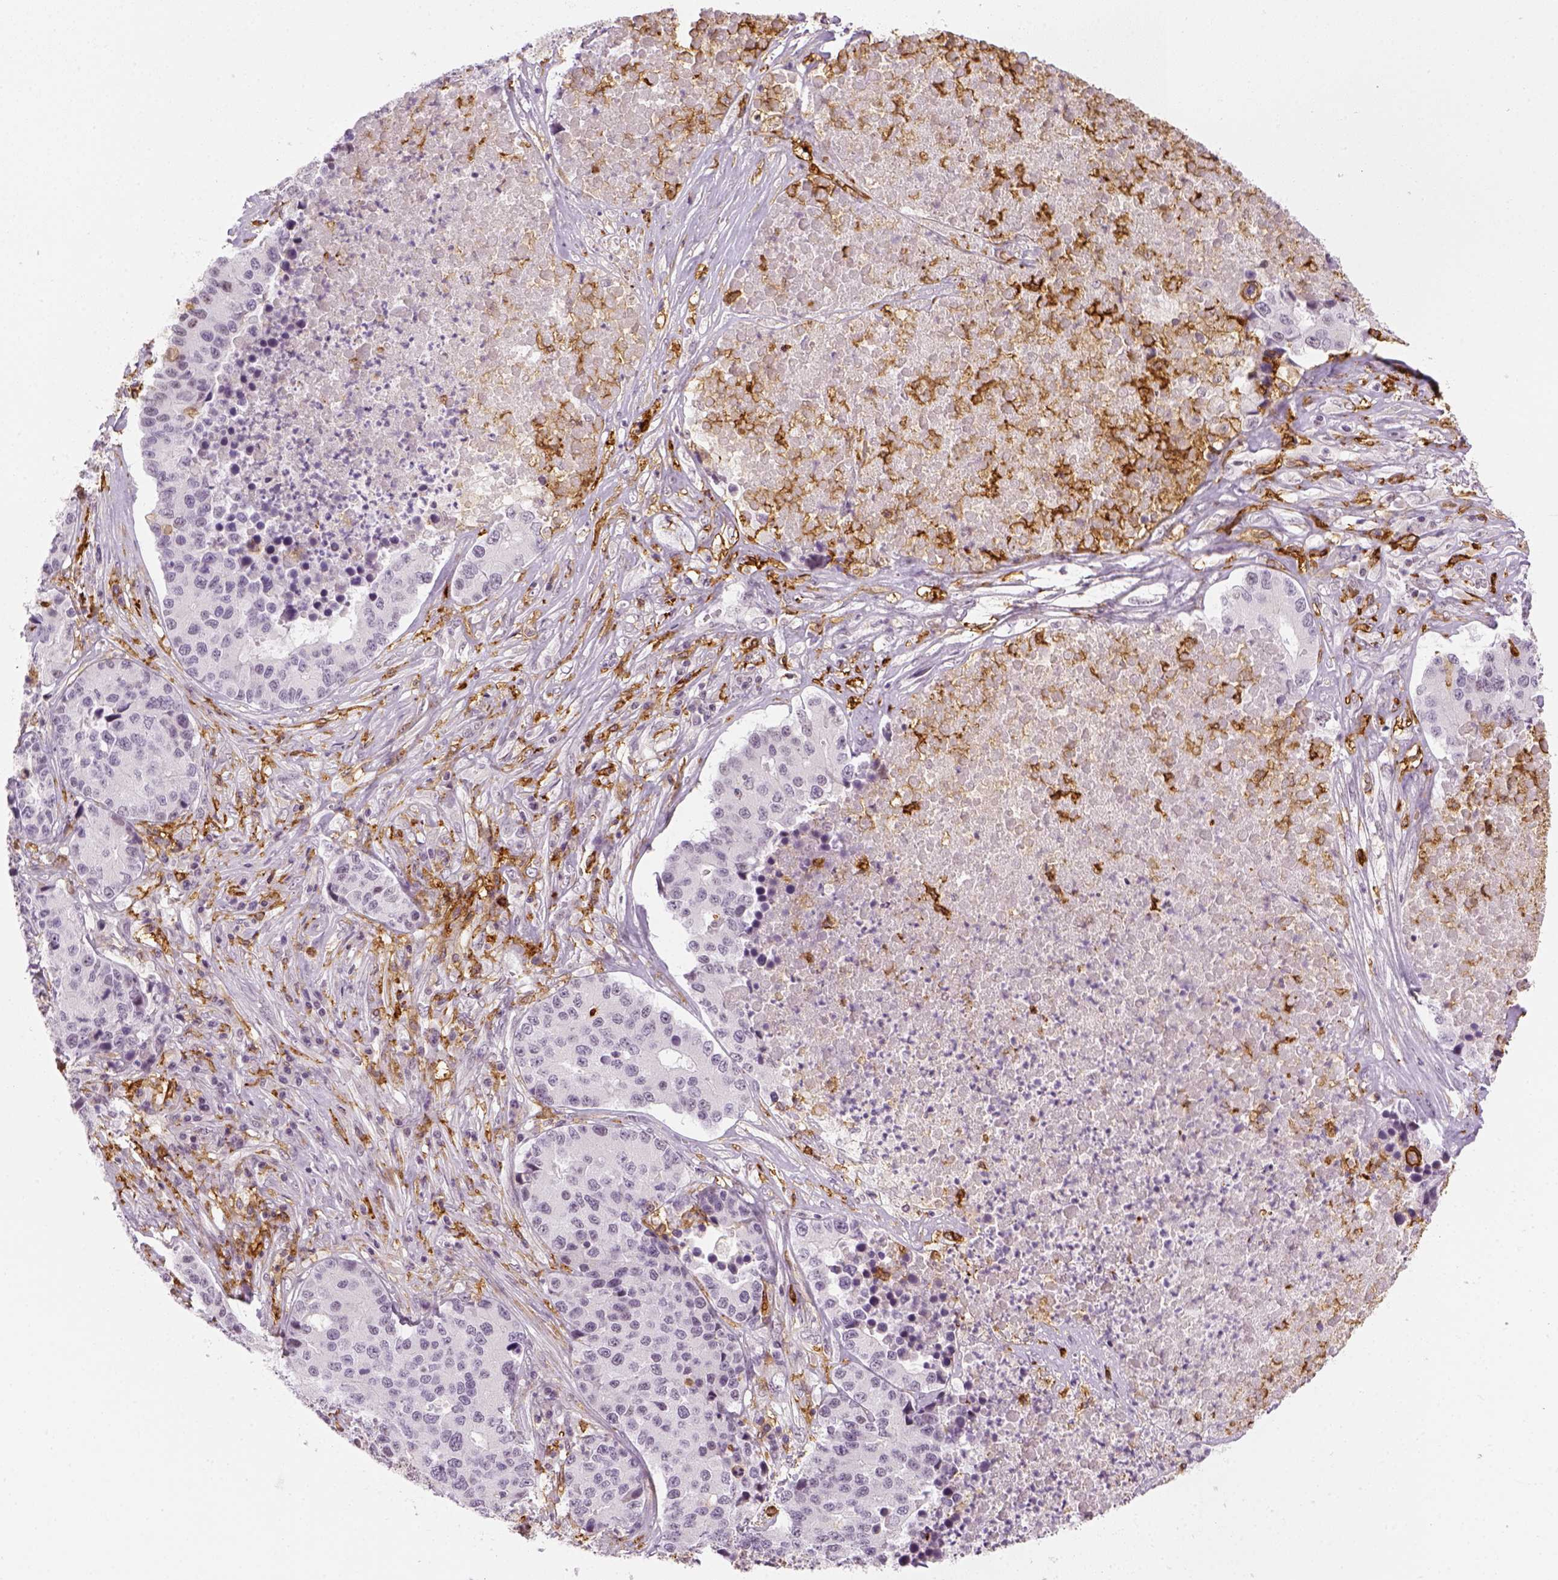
{"staining": {"intensity": "negative", "quantity": "none", "location": "none"}, "tissue": "stomach cancer", "cell_type": "Tumor cells", "image_type": "cancer", "snomed": [{"axis": "morphology", "description": "Adenocarcinoma, NOS"}, {"axis": "topography", "description": "Stomach"}], "caption": "There is no significant staining in tumor cells of stomach adenocarcinoma.", "gene": "CD14", "patient": {"sex": "male", "age": 71}}